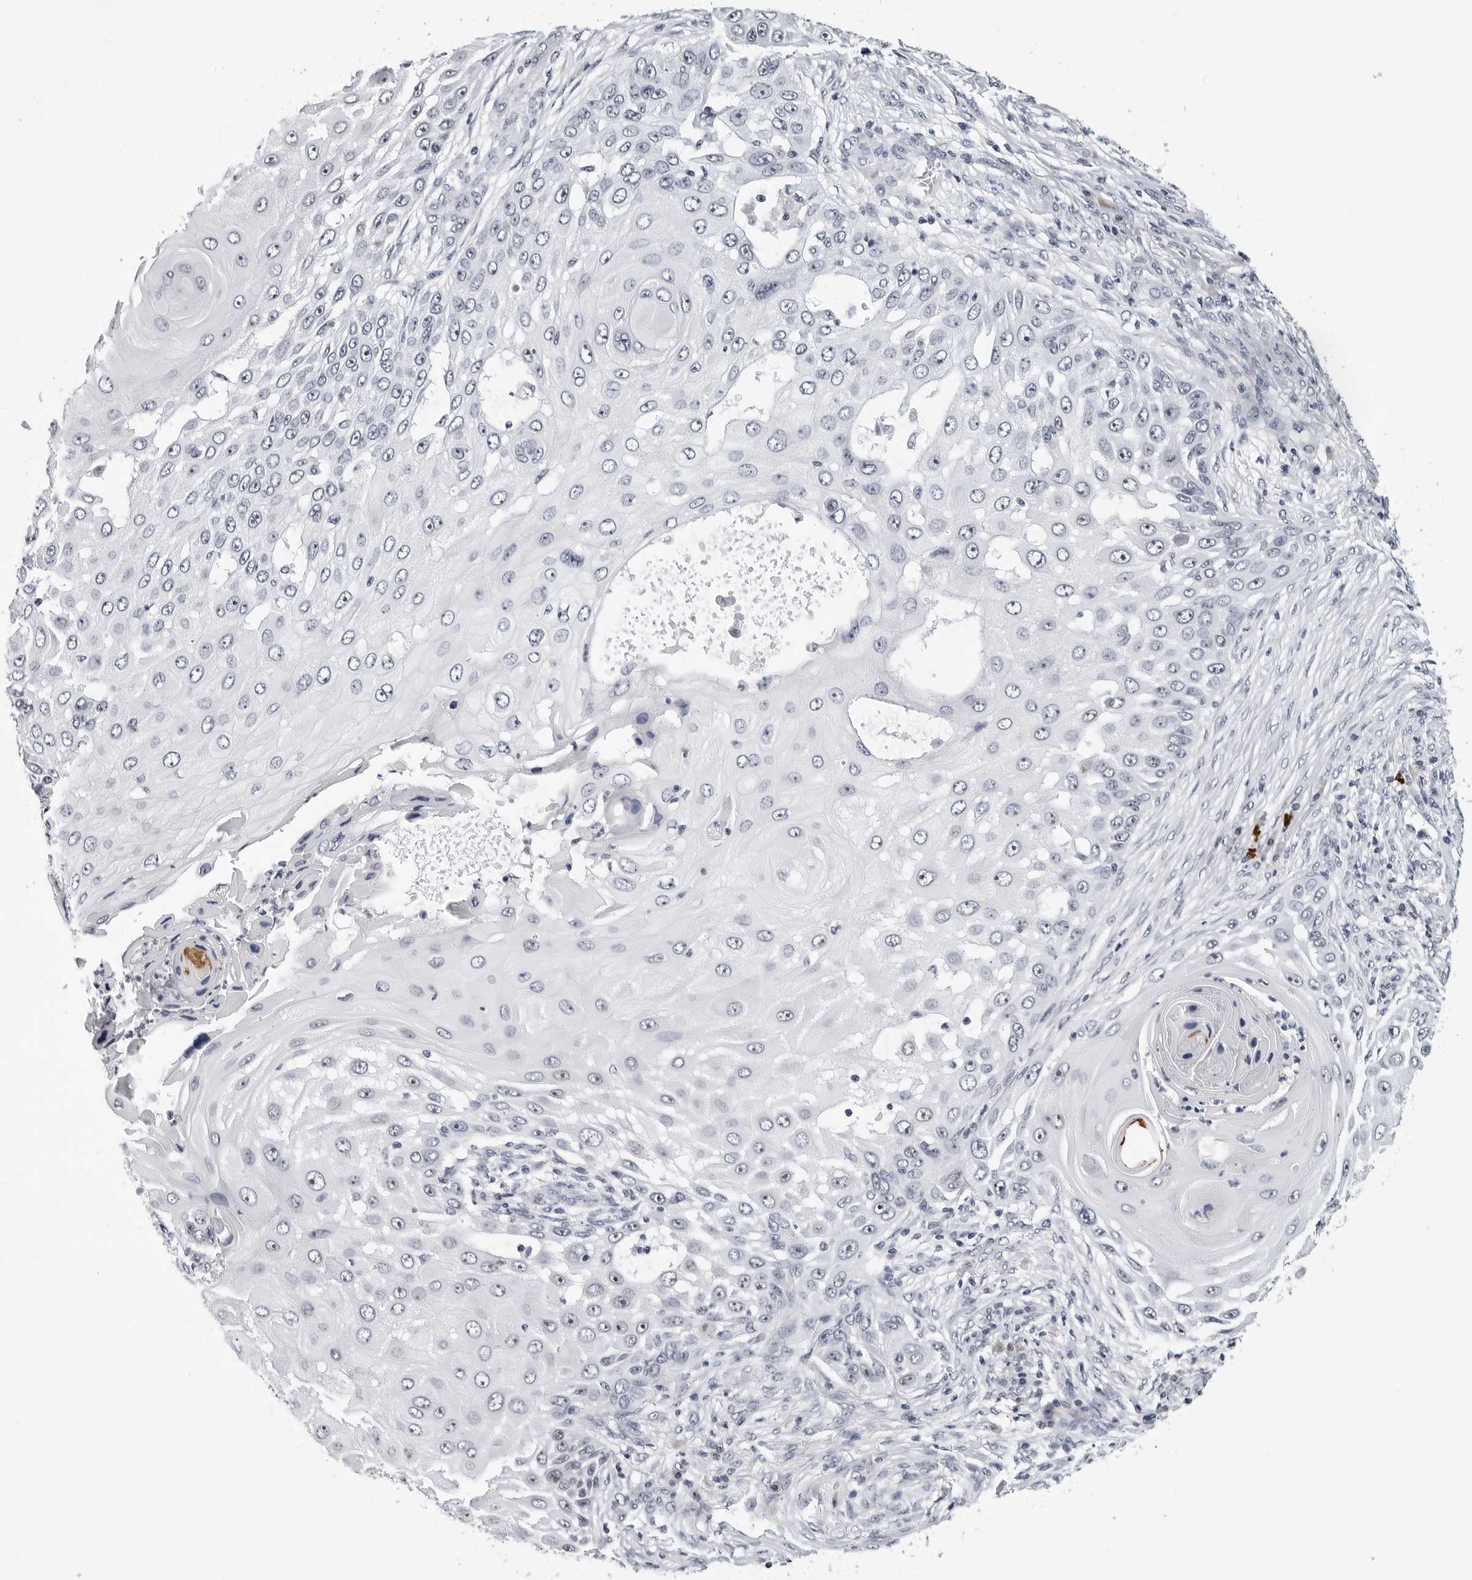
{"staining": {"intensity": "negative", "quantity": "none", "location": "none"}, "tissue": "skin cancer", "cell_type": "Tumor cells", "image_type": "cancer", "snomed": [{"axis": "morphology", "description": "Squamous cell carcinoma, NOS"}, {"axis": "topography", "description": "Skin"}], "caption": "Immunohistochemistry (IHC) histopathology image of skin cancer (squamous cell carcinoma) stained for a protein (brown), which displays no staining in tumor cells.", "gene": "GNL2", "patient": {"sex": "female", "age": 44}}